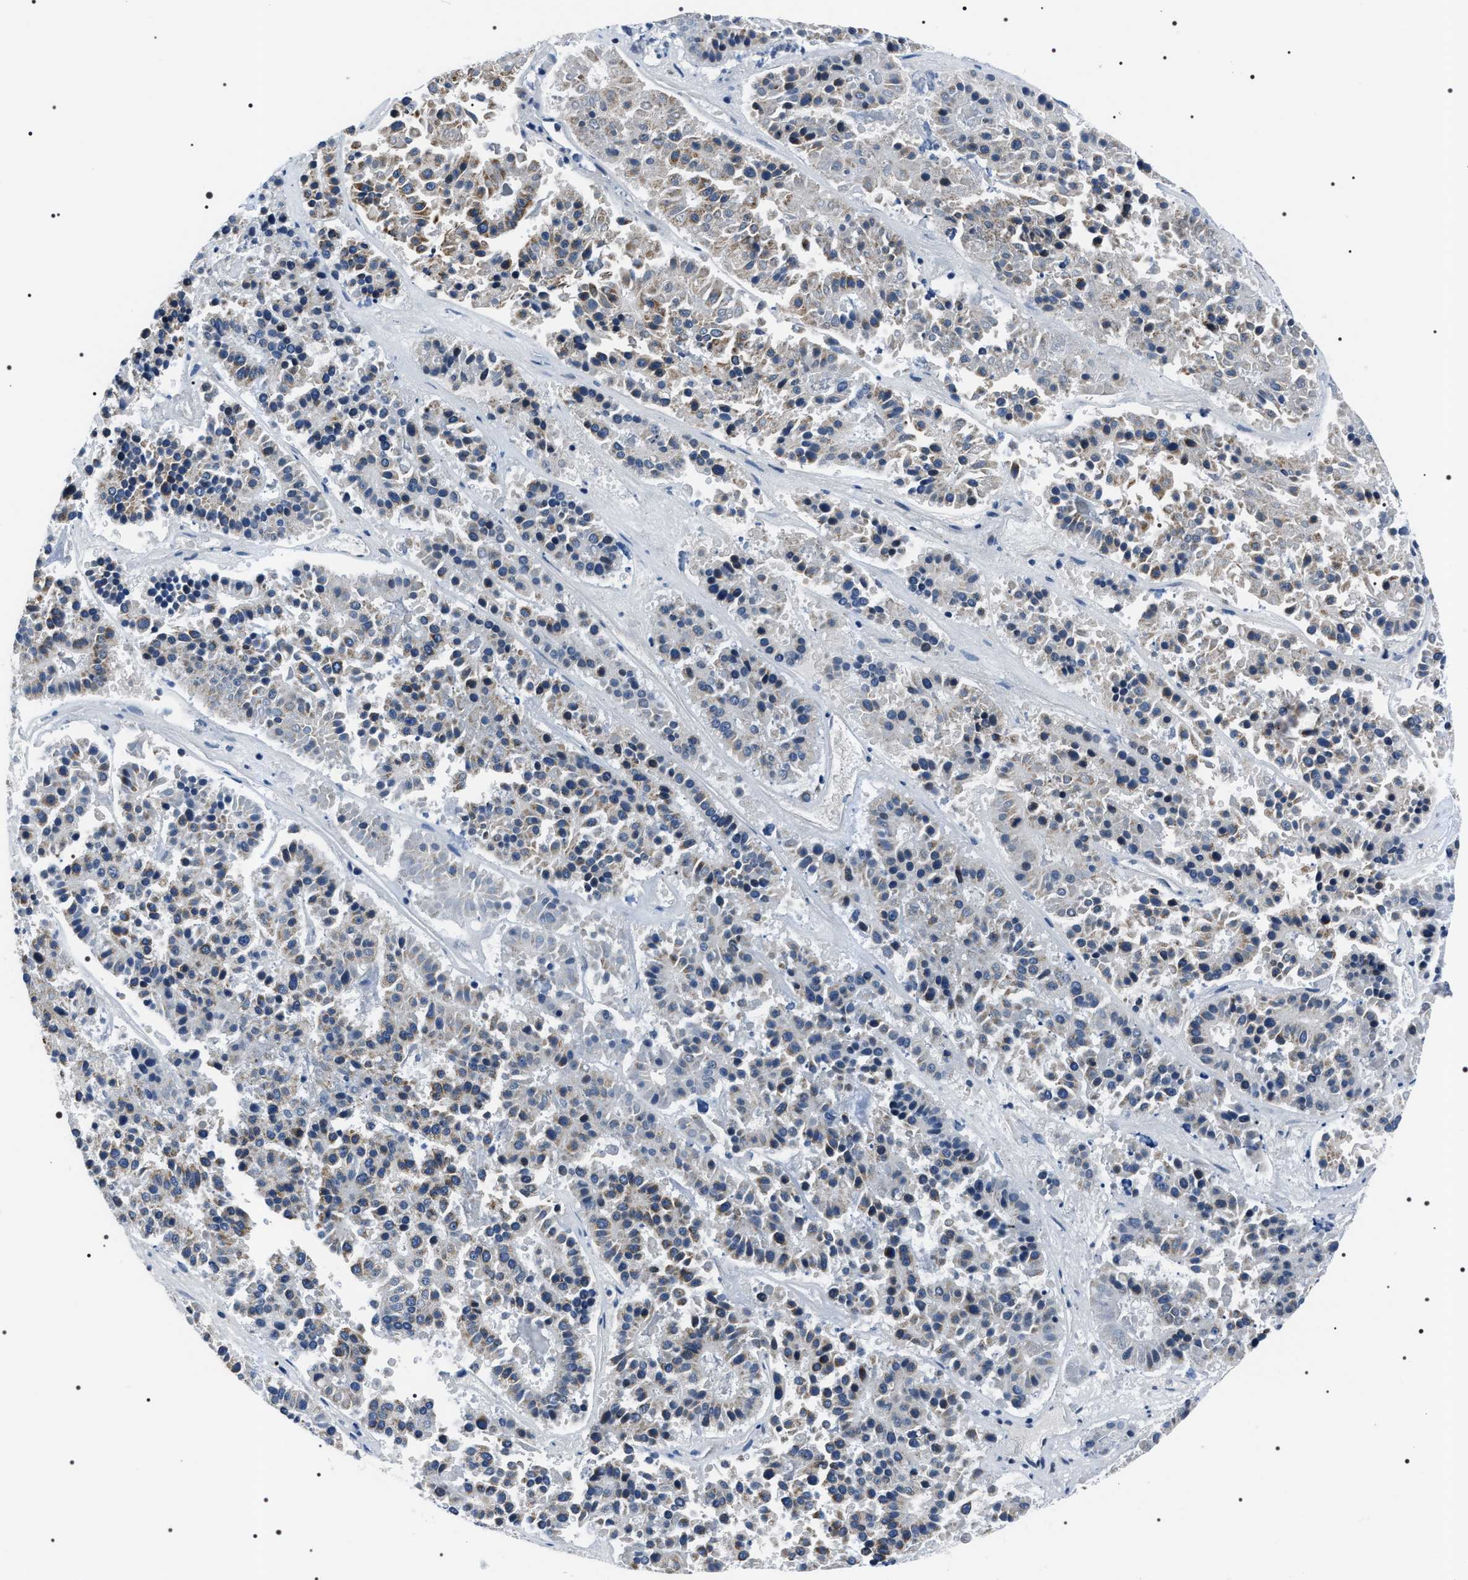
{"staining": {"intensity": "weak", "quantity": "<25%", "location": "cytoplasmic/membranous"}, "tissue": "pancreatic cancer", "cell_type": "Tumor cells", "image_type": "cancer", "snomed": [{"axis": "morphology", "description": "Adenocarcinoma, NOS"}, {"axis": "topography", "description": "Pancreas"}], "caption": "Tumor cells show no significant protein positivity in pancreatic adenocarcinoma.", "gene": "NTMT1", "patient": {"sex": "male", "age": 50}}